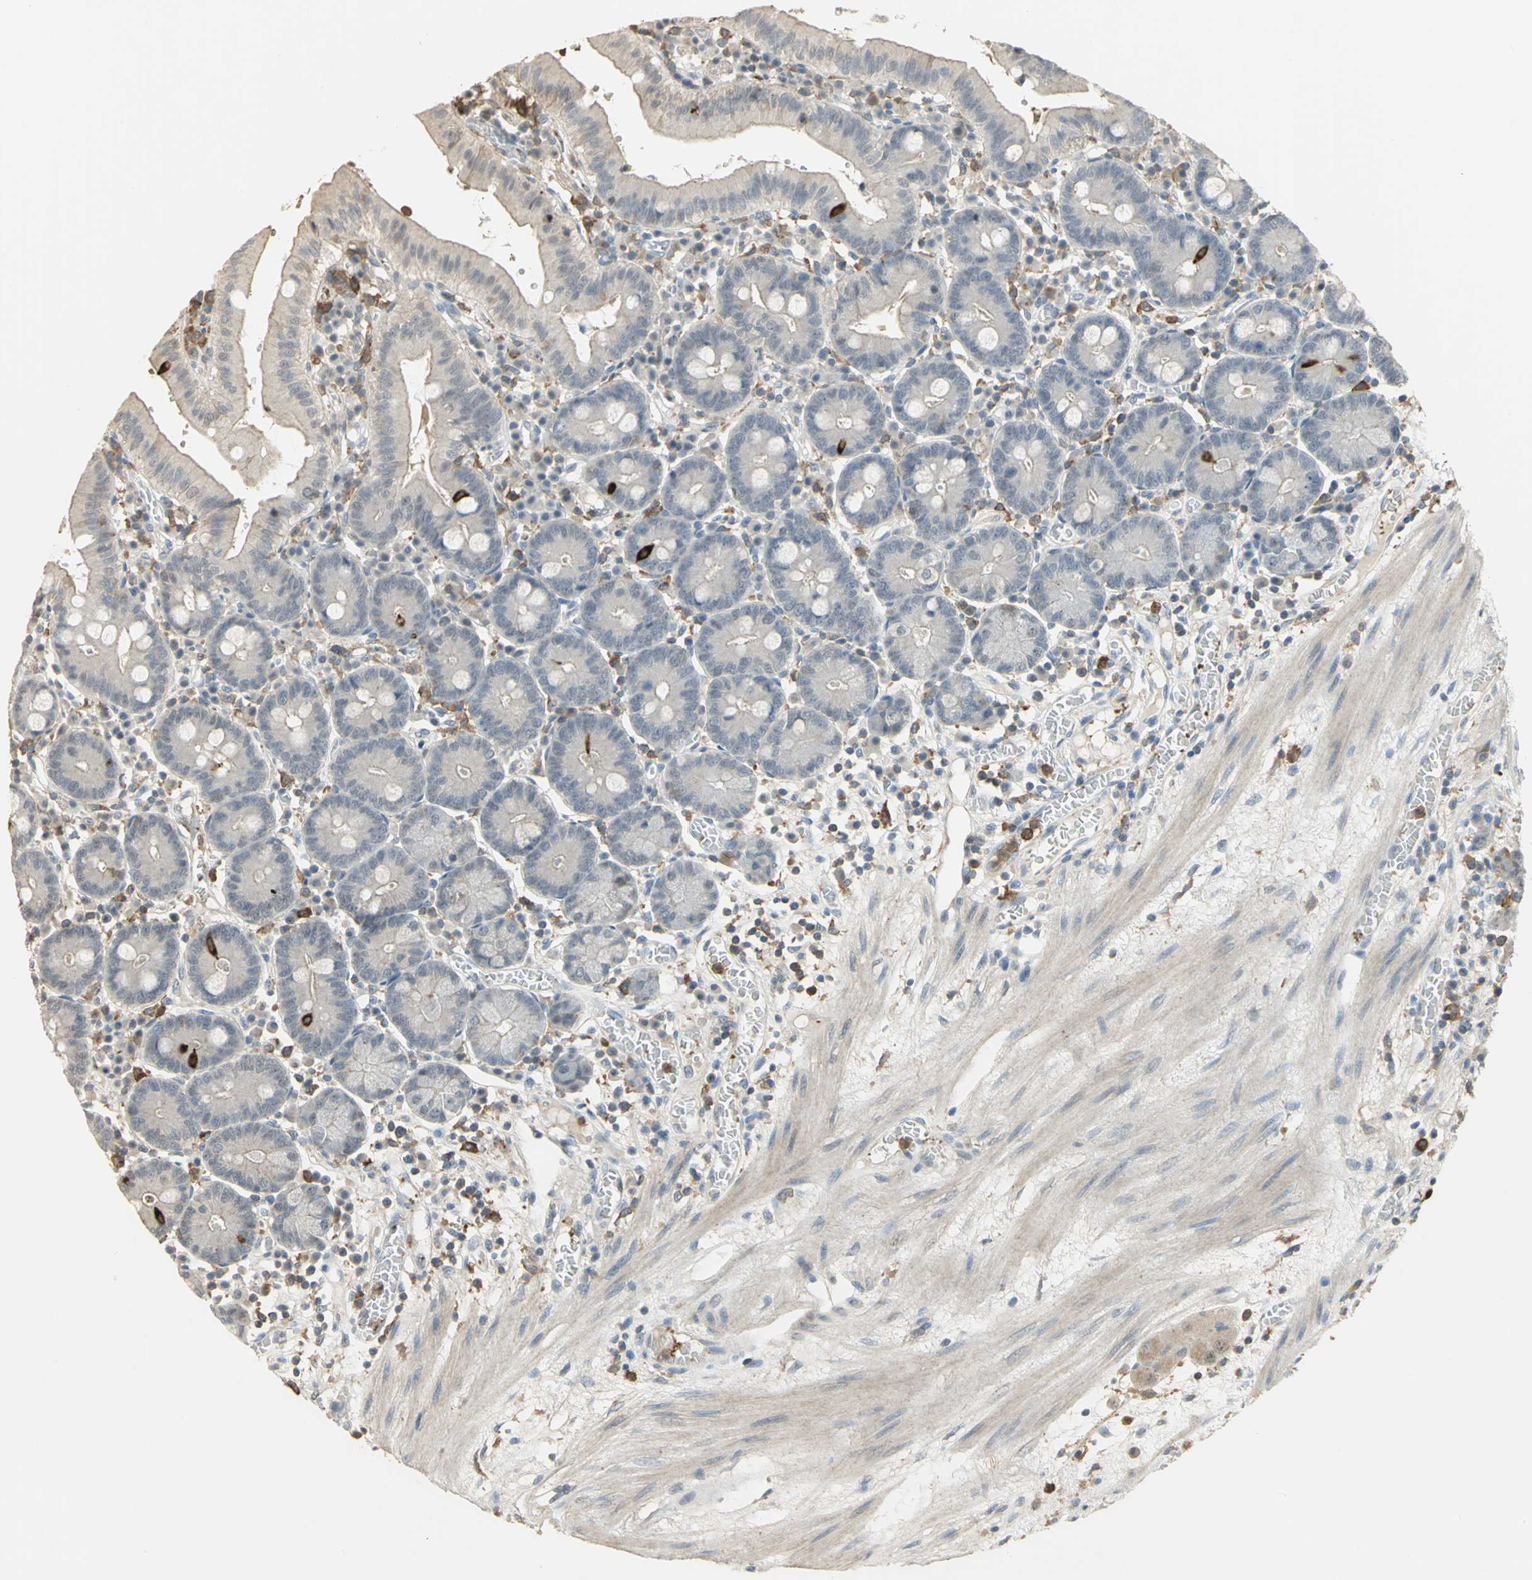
{"staining": {"intensity": "negative", "quantity": "none", "location": "none"}, "tissue": "small intestine", "cell_type": "Glandular cells", "image_type": "normal", "snomed": [{"axis": "morphology", "description": "Normal tissue, NOS"}, {"axis": "topography", "description": "Small intestine"}], "caption": "Immunohistochemistry image of normal small intestine: small intestine stained with DAB (3,3'-diaminobenzidine) shows no significant protein expression in glandular cells. The staining was performed using DAB (3,3'-diaminobenzidine) to visualize the protein expression in brown, while the nuclei were stained in blue with hematoxylin (Magnification: 20x).", "gene": "SKAP2", "patient": {"sex": "male", "age": 71}}